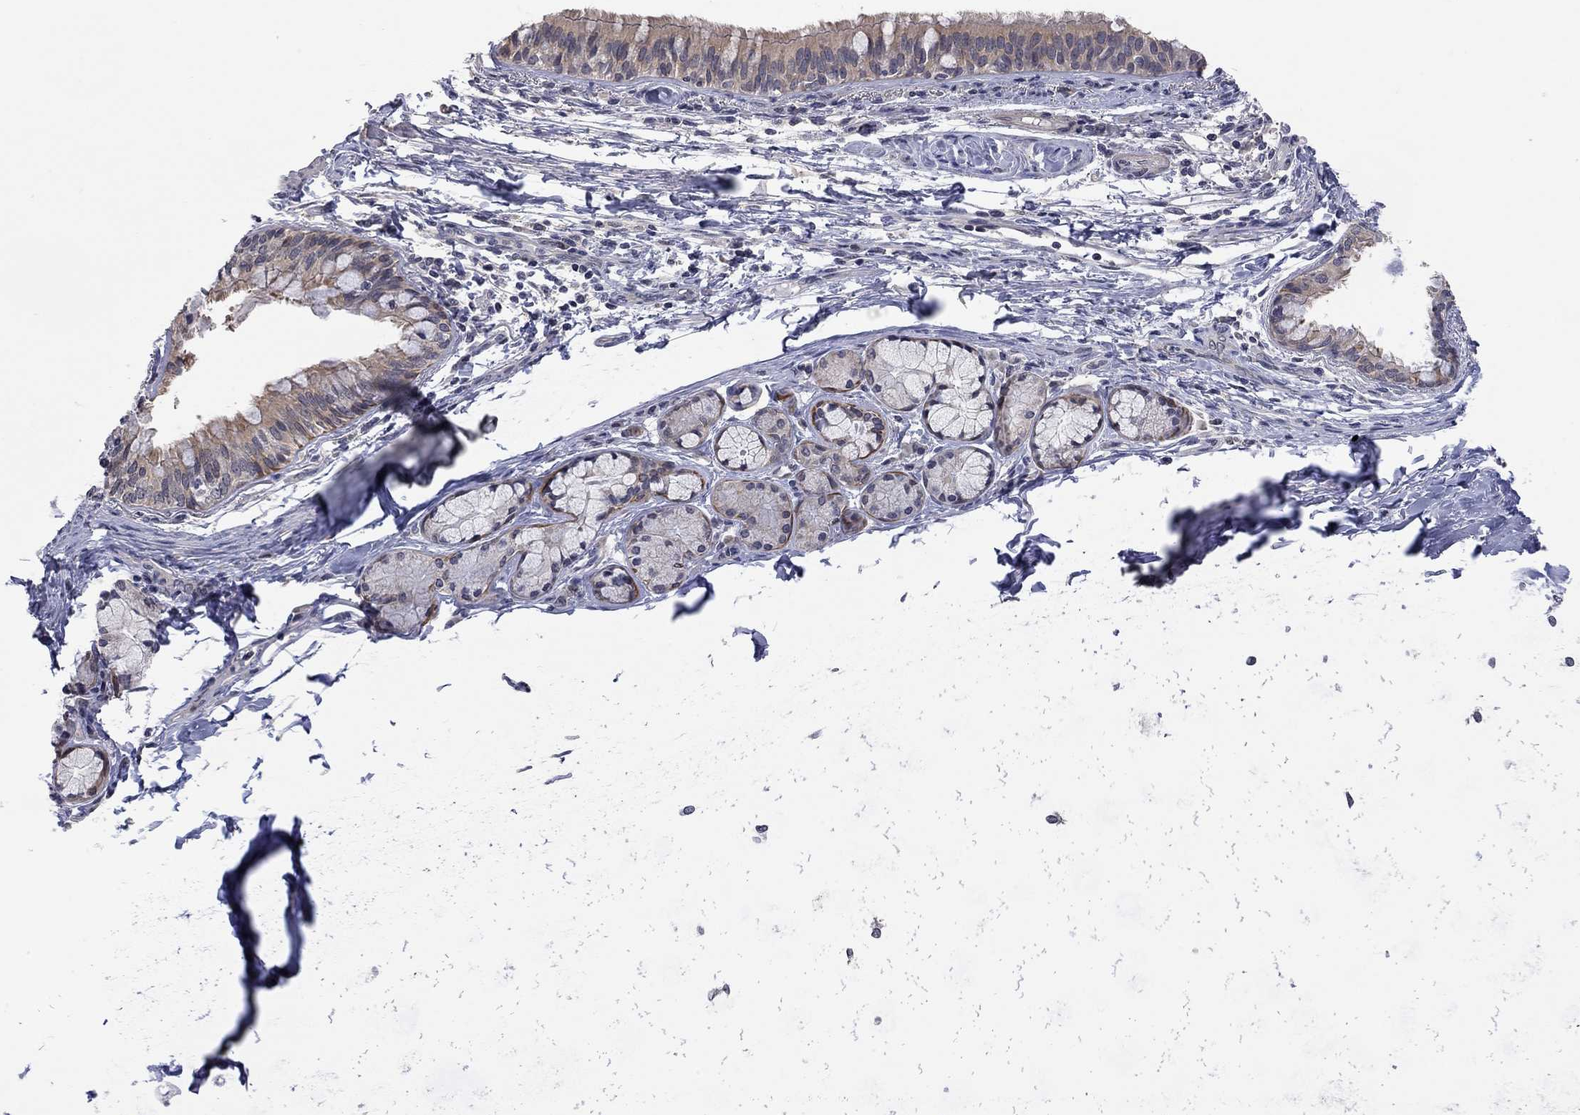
{"staining": {"intensity": "moderate", "quantity": "25%-75%", "location": "cytoplasmic/membranous"}, "tissue": "bronchus", "cell_type": "Respiratory epithelial cells", "image_type": "normal", "snomed": [{"axis": "morphology", "description": "Normal tissue, NOS"}, {"axis": "morphology", "description": "Squamous cell carcinoma, NOS"}, {"axis": "topography", "description": "Bronchus"}, {"axis": "topography", "description": "Lung"}], "caption": "A high-resolution micrograph shows immunohistochemistry staining of benign bronchus, which shows moderate cytoplasmic/membranous positivity in about 25%-75% of respiratory epithelial cells. Nuclei are stained in blue.", "gene": "FABP12", "patient": {"sex": "male", "age": 69}}